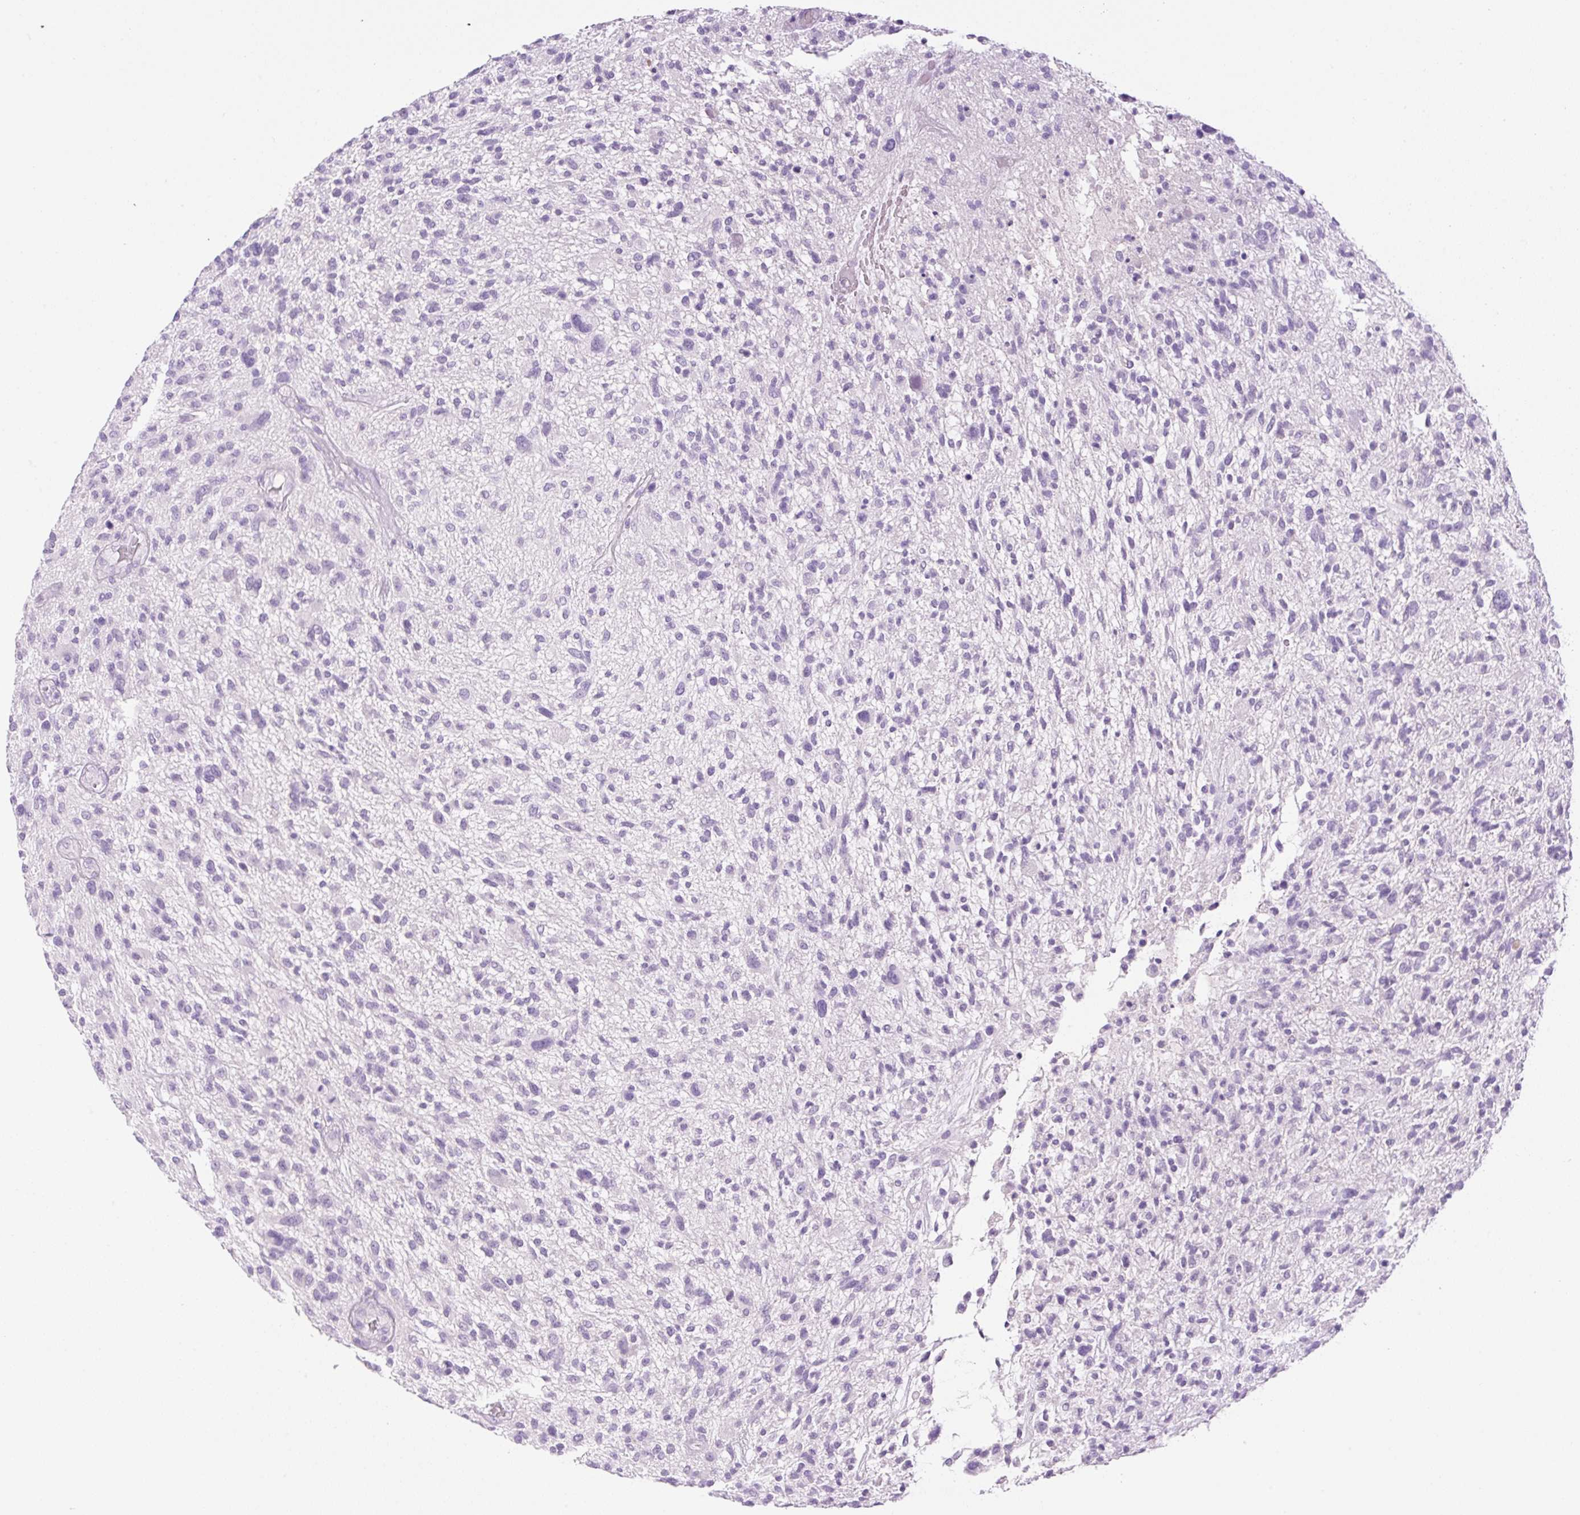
{"staining": {"intensity": "negative", "quantity": "none", "location": "none"}, "tissue": "glioma", "cell_type": "Tumor cells", "image_type": "cancer", "snomed": [{"axis": "morphology", "description": "Glioma, malignant, High grade"}, {"axis": "topography", "description": "Brain"}], "caption": "This is an IHC image of human malignant glioma (high-grade). There is no expression in tumor cells.", "gene": "PALM3", "patient": {"sex": "male", "age": 47}}